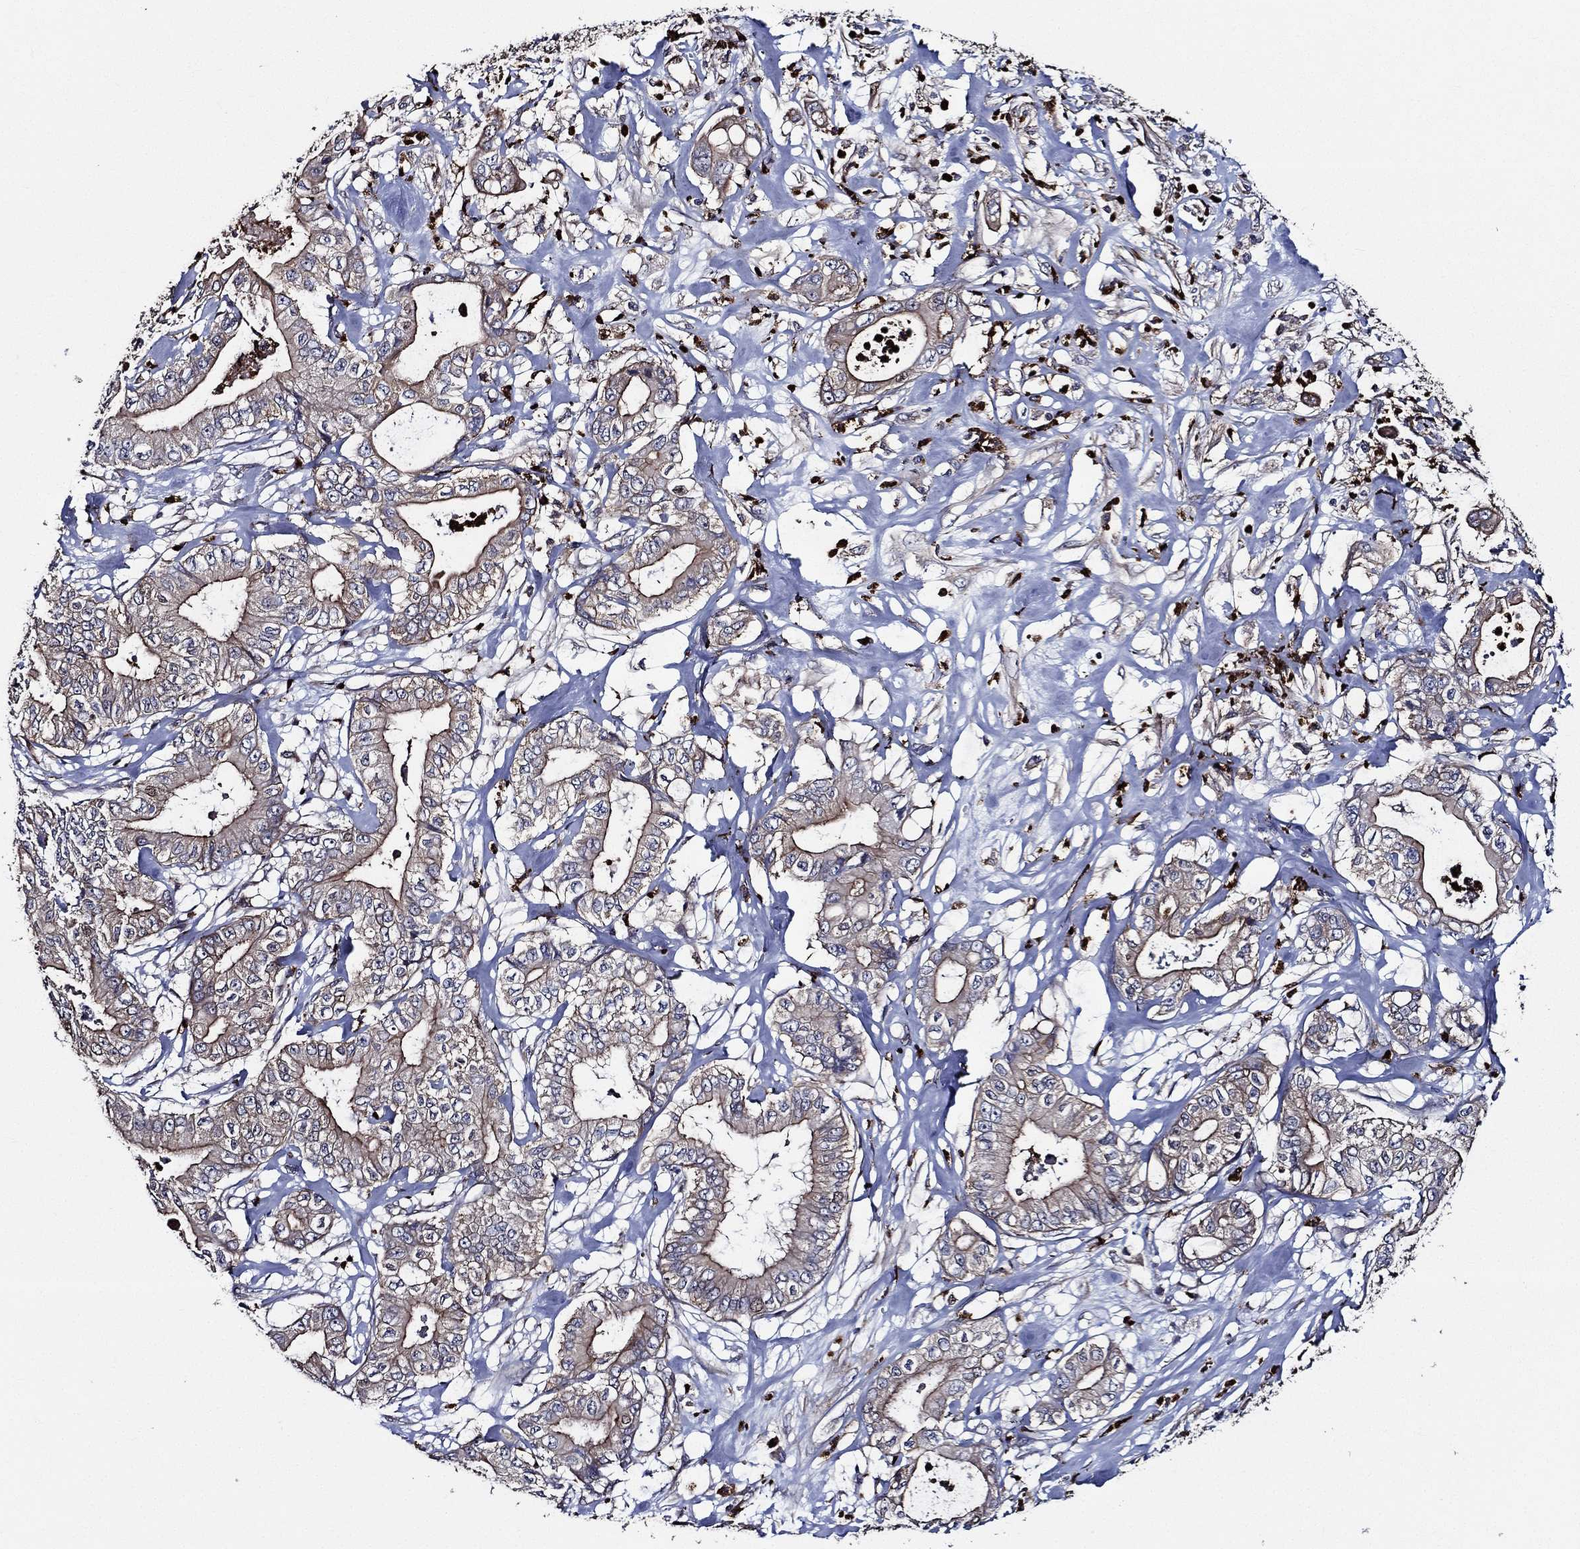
{"staining": {"intensity": "weak", "quantity": "<25%", "location": "cytoplasmic/membranous"}, "tissue": "pancreatic cancer", "cell_type": "Tumor cells", "image_type": "cancer", "snomed": [{"axis": "morphology", "description": "Adenocarcinoma, NOS"}, {"axis": "topography", "description": "Pancreas"}], "caption": "Pancreatic cancer (adenocarcinoma) was stained to show a protein in brown. There is no significant positivity in tumor cells. (DAB IHC with hematoxylin counter stain).", "gene": "KIF20B", "patient": {"sex": "male", "age": 71}}